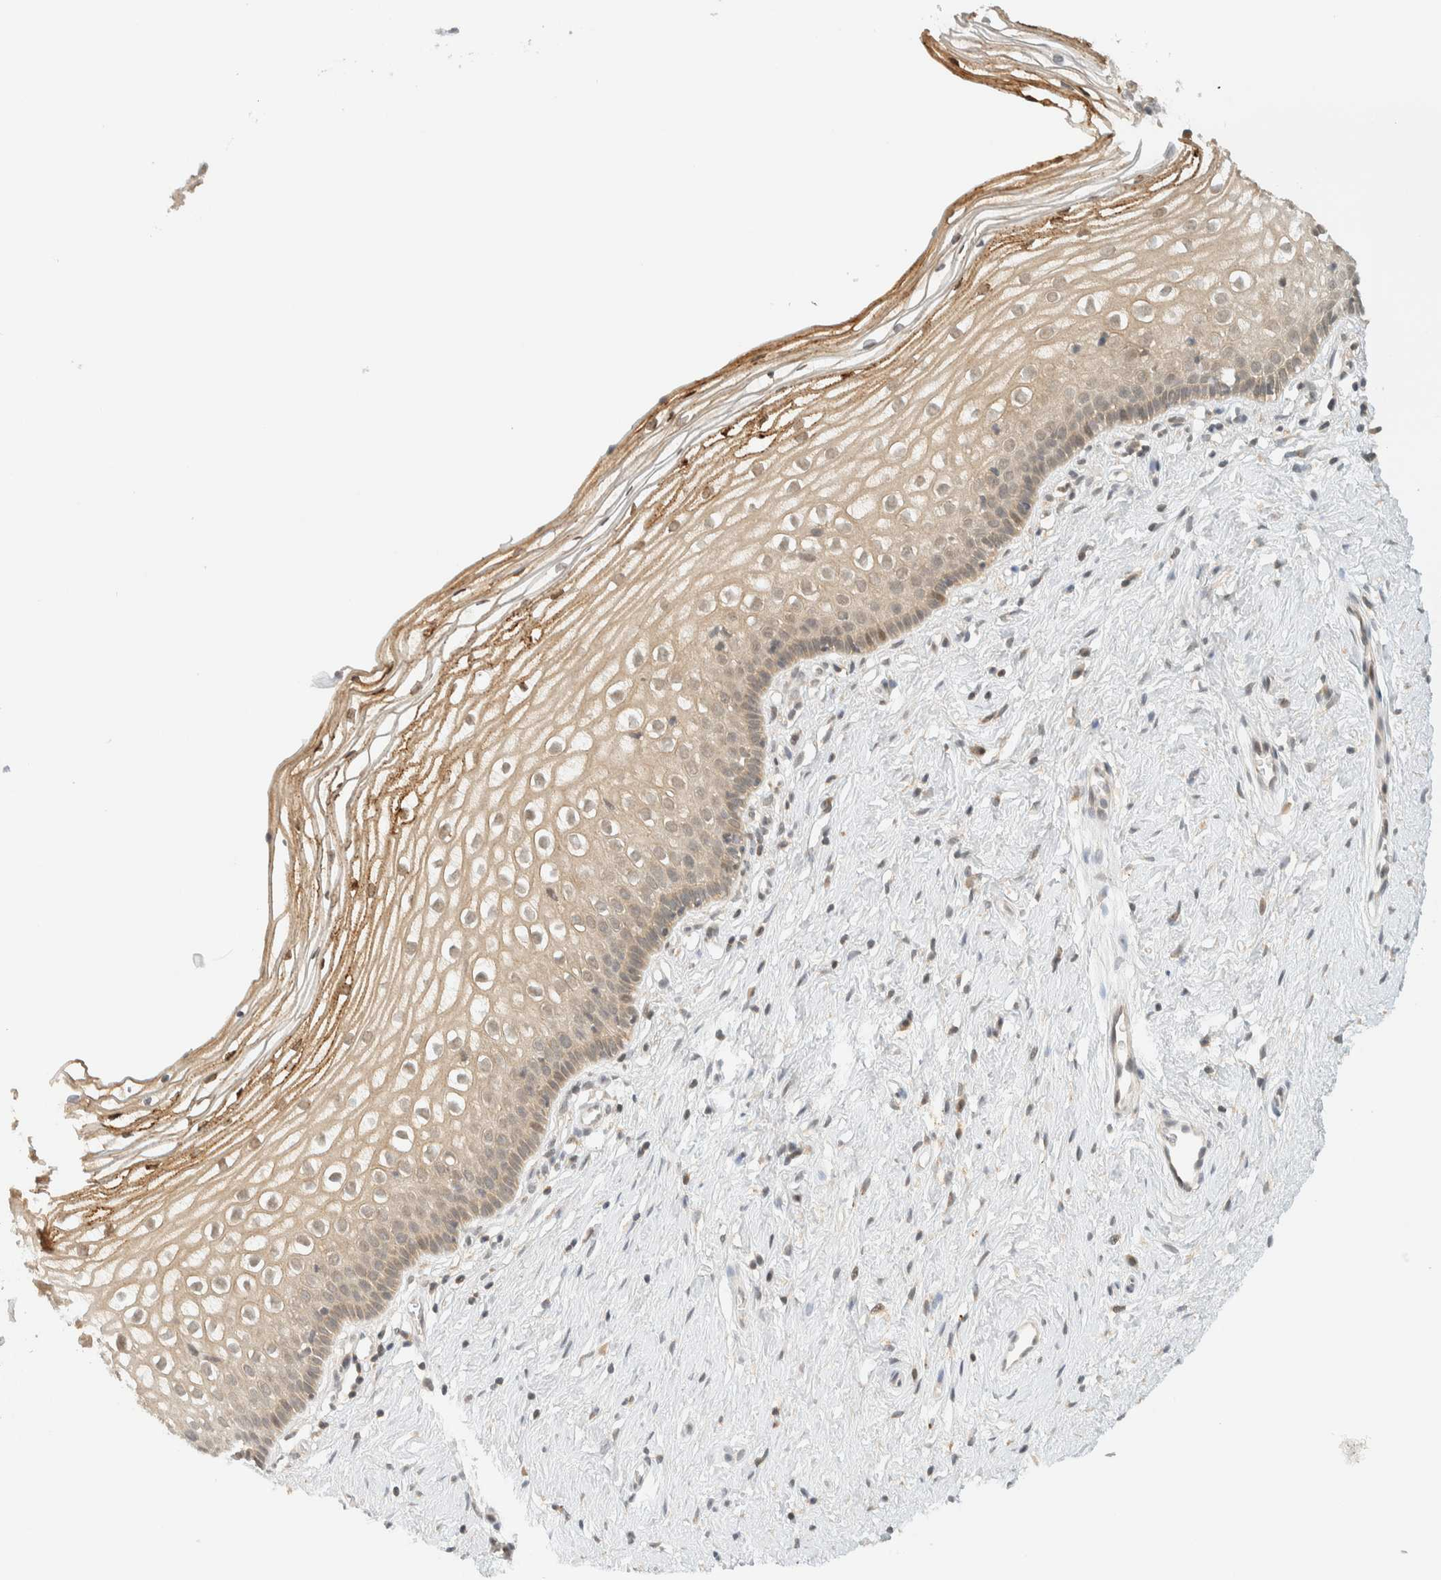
{"staining": {"intensity": "weak", "quantity": "25%-75%", "location": "cytoplasmic/membranous"}, "tissue": "cervix", "cell_type": "Squamous epithelial cells", "image_type": "normal", "snomed": [{"axis": "morphology", "description": "Normal tissue, NOS"}, {"axis": "topography", "description": "Cervix"}], "caption": "Immunohistochemical staining of benign cervix exhibits weak cytoplasmic/membranous protein expression in about 25%-75% of squamous epithelial cells. (Stains: DAB in brown, nuclei in blue, Microscopy: brightfield microscopy at high magnification).", "gene": "KIFAP3", "patient": {"sex": "female", "age": 27}}